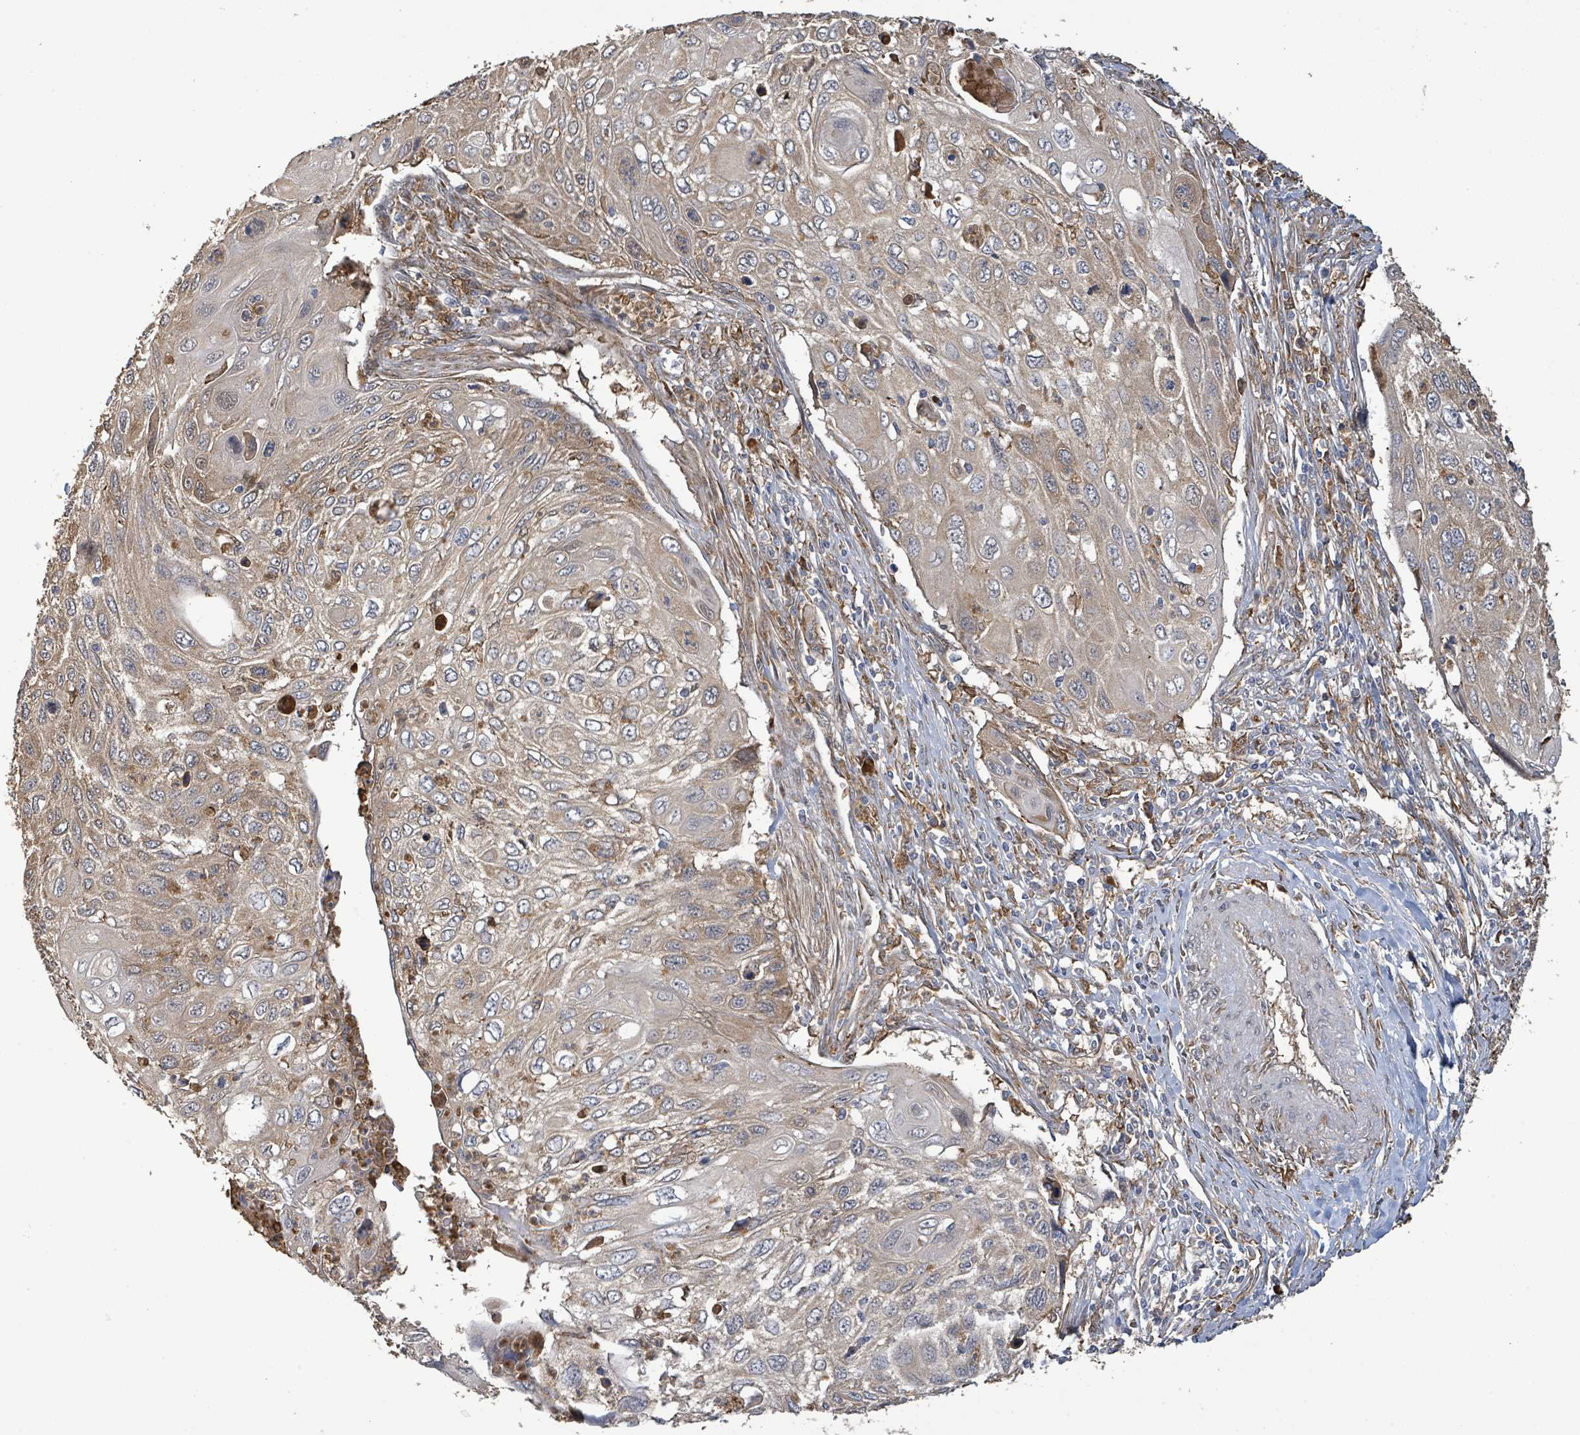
{"staining": {"intensity": "weak", "quantity": "25%-75%", "location": "cytoplasmic/membranous"}, "tissue": "cervical cancer", "cell_type": "Tumor cells", "image_type": "cancer", "snomed": [{"axis": "morphology", "description": "Squamous cell carcinoma, NOS"}, {"axis": "topography", "description": "Cervix"}], "caption": "Tumor cells show low levels of weak cytoplasmic/membranous positivity in approximately 25%-75% of cells in cervical squamous cell carcinoma. The protein is shown in brown color, while the nuclei are stained blue.", "gene": "ARPIN", "patient": {"sex": "female", "age": 70}}